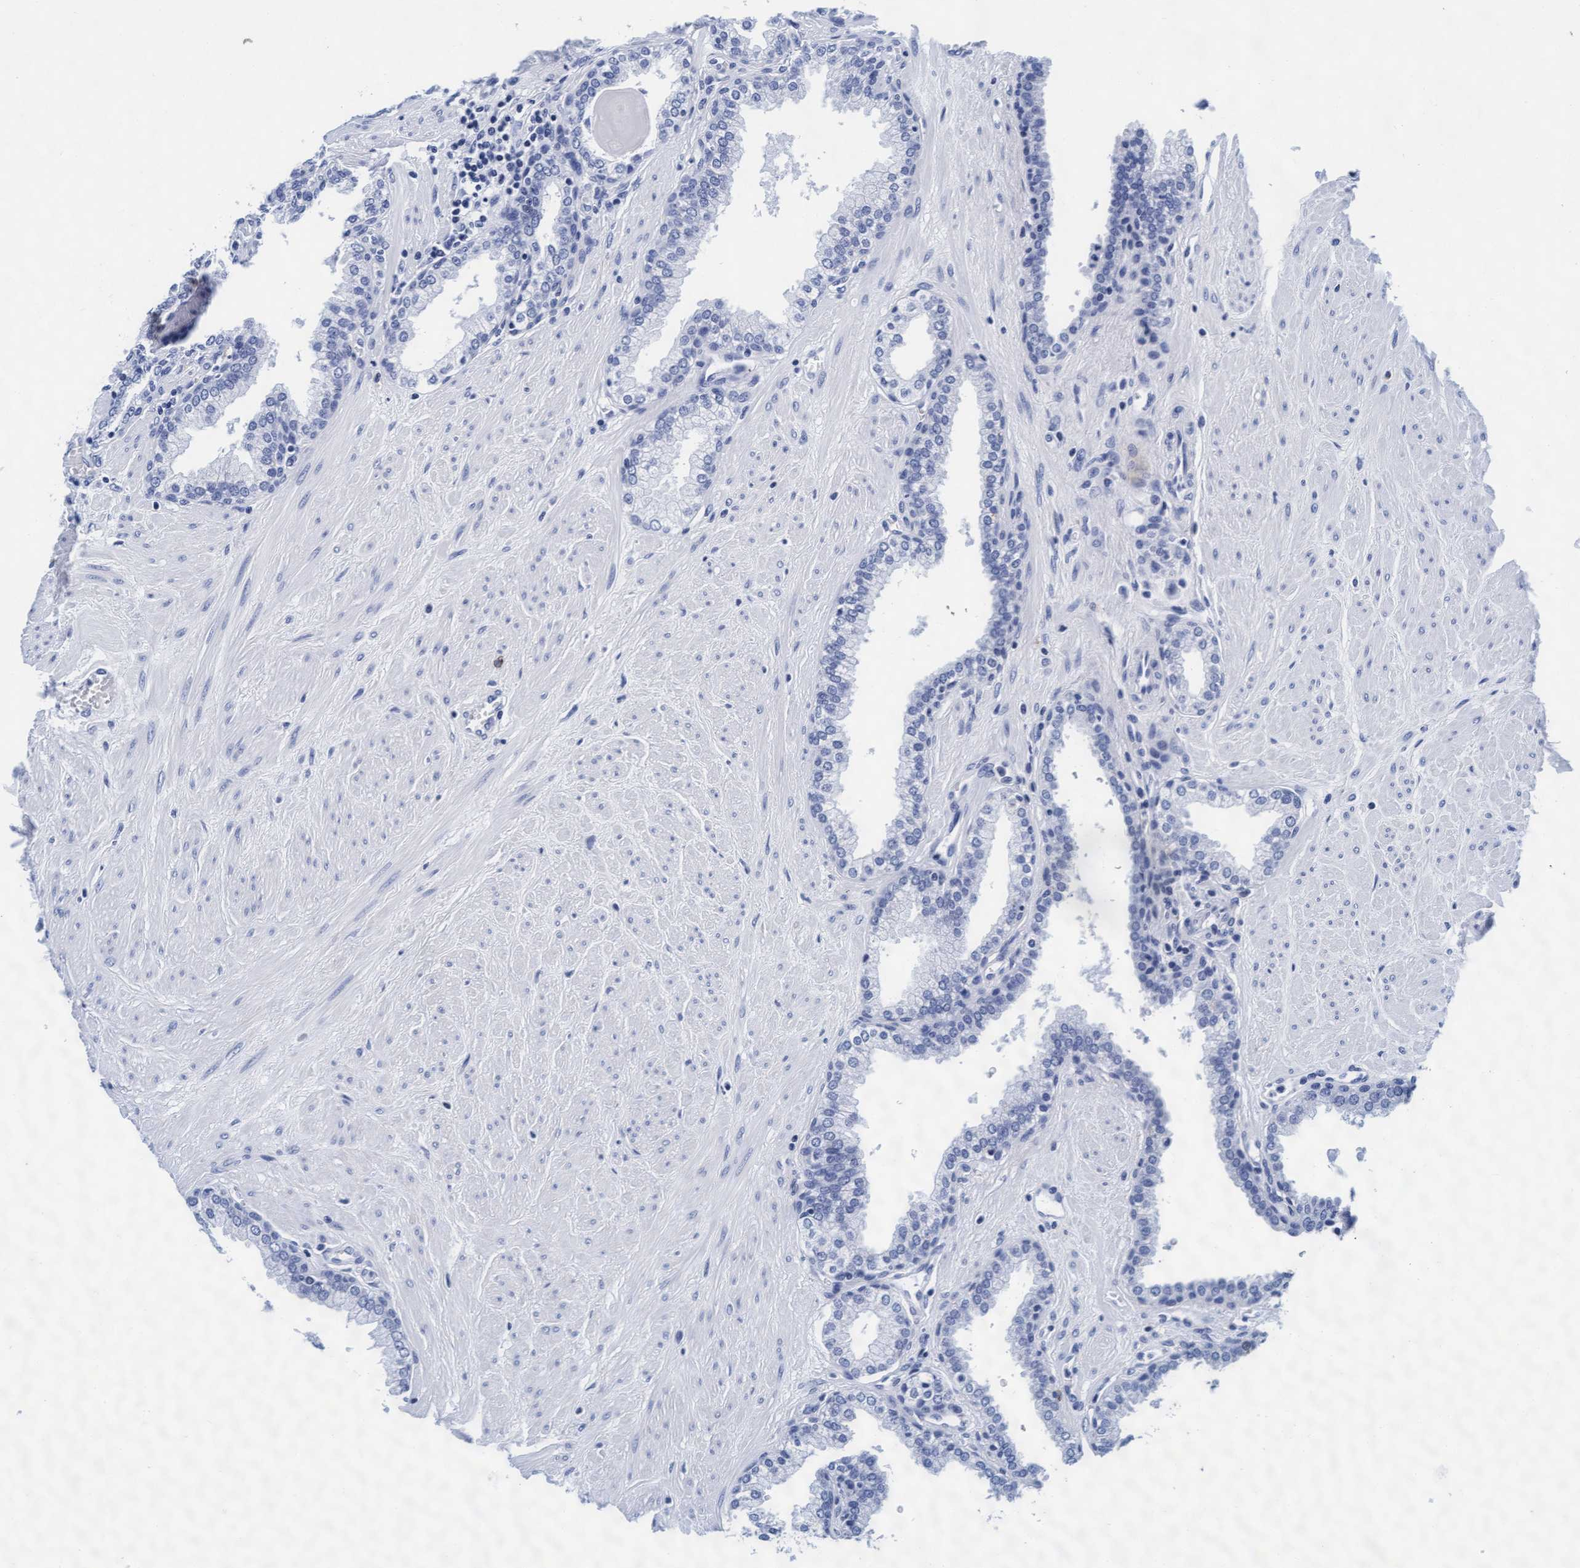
{"staining": {"intensity": "negative", "quantity": "none", "location": "none"}, "tissue": "prostate", "cell_type": "Glandular cells", "image_type": "normal", "snomed": [{"axis": "morphology", "description": "Normal tissue, NOS"}, {"axis": "topography", "description": "Prostate"}], "caption": "IHC of unremarkable human prostate exhibits no staining in glandular cells.", "gene": "ARSG", "patient": {"sex": "male", "age": 51}}